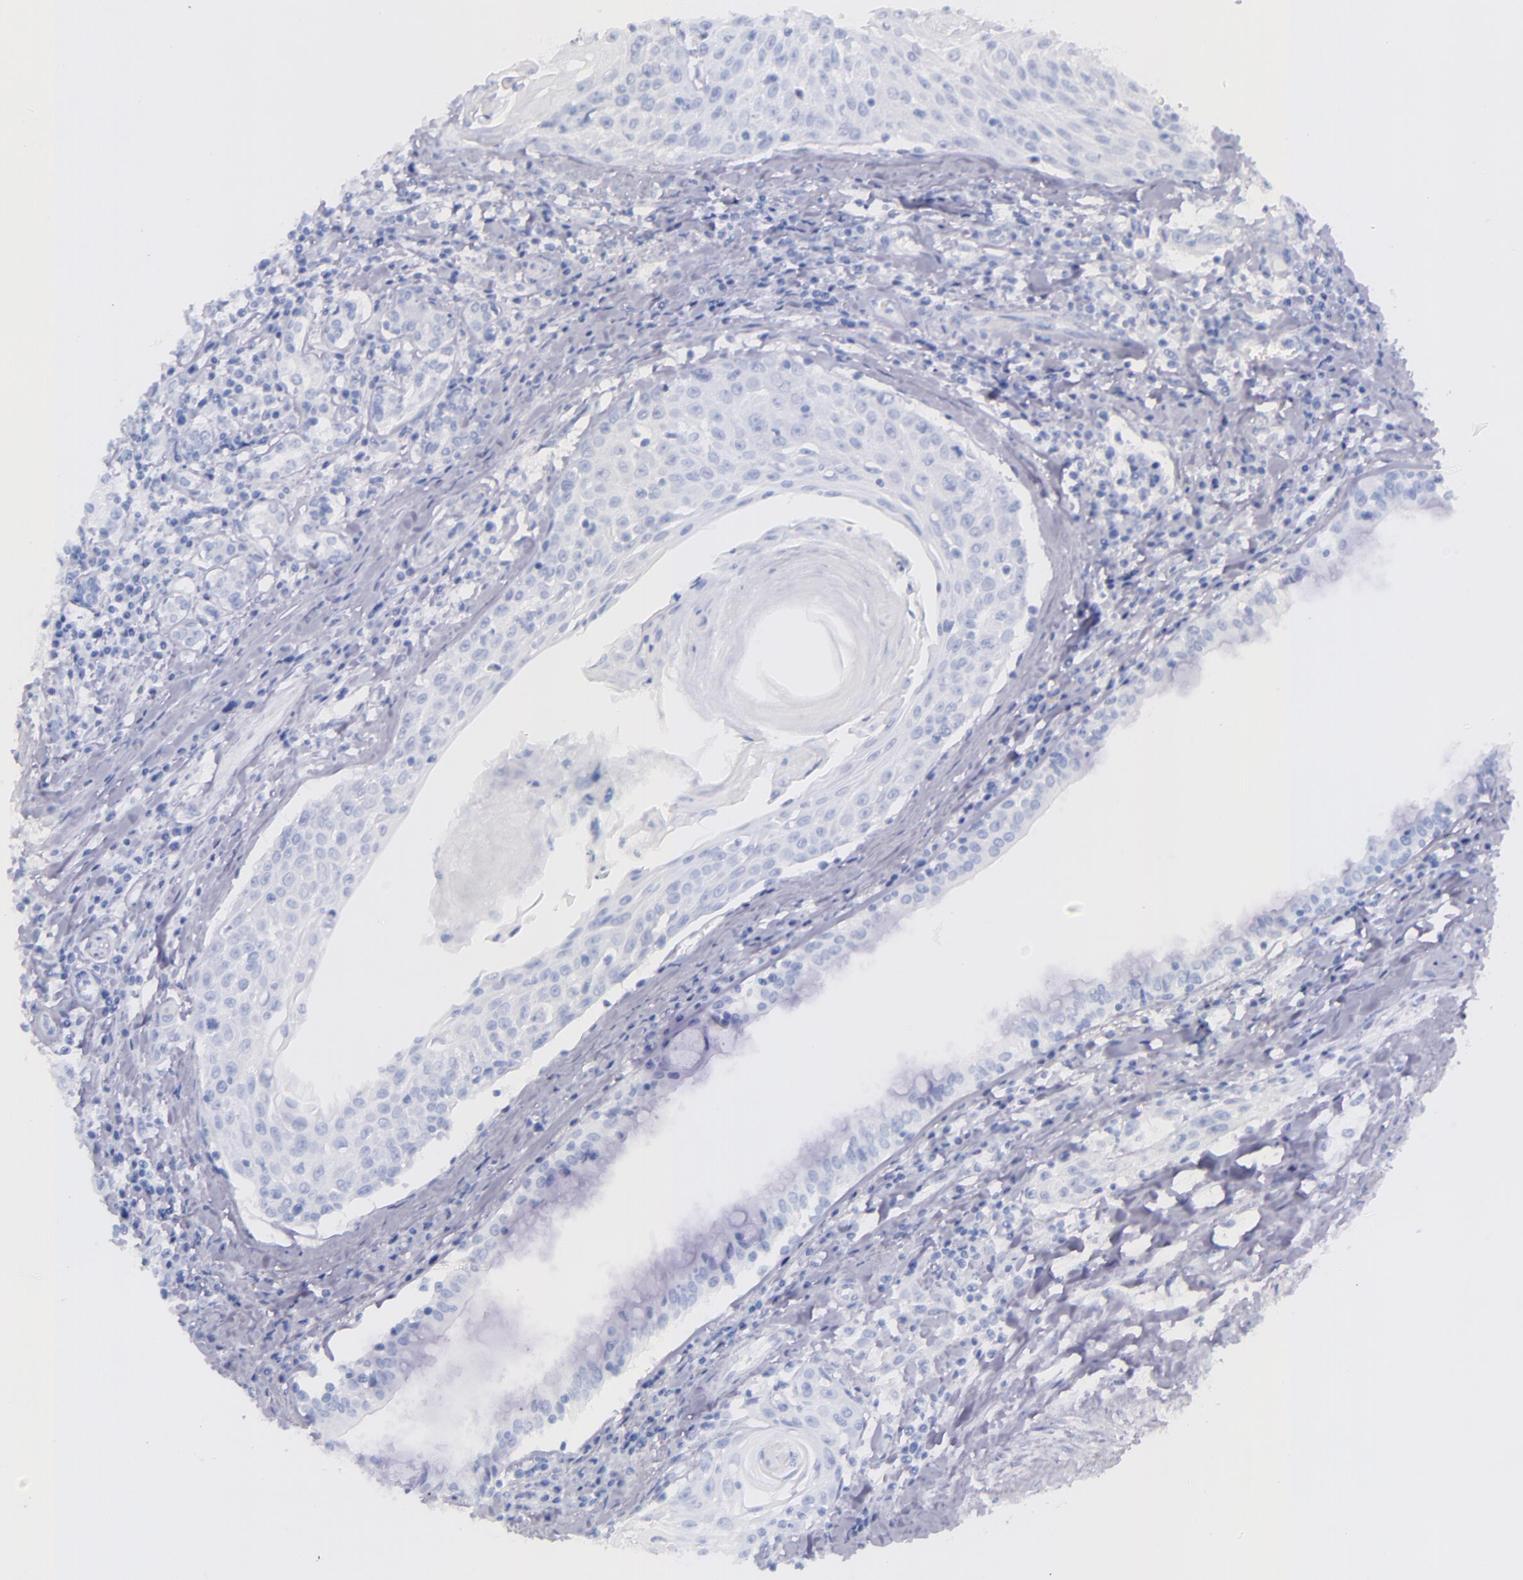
{"staining": {"intensity": "negative", "quantity": "none", "location": "none"}, "tissue": "head and neck cancer", "cell_type": "Tumor cells", "image_type": "cancer", "snomed": [{"axis": "morphology", "description": "Squamous cell carcinoma, NOS"}, {"axis": "morphology", "description": "Squamous cell carcinoma, metastatic, NOS"}, {"axis": "topography", "description": "Lymph node"}, {"axis": "topography", "description": "Salivary gland"}, {"axis": "topography", "description": "Head-Neck"}], "caption": "Immunohistochemical staining of head and neck metastatic squamous cell carcinoma reveals no significant staining in tumor cells.", "gene": "SFTPA2", "patient": {"sex": "female", "age": 74}}